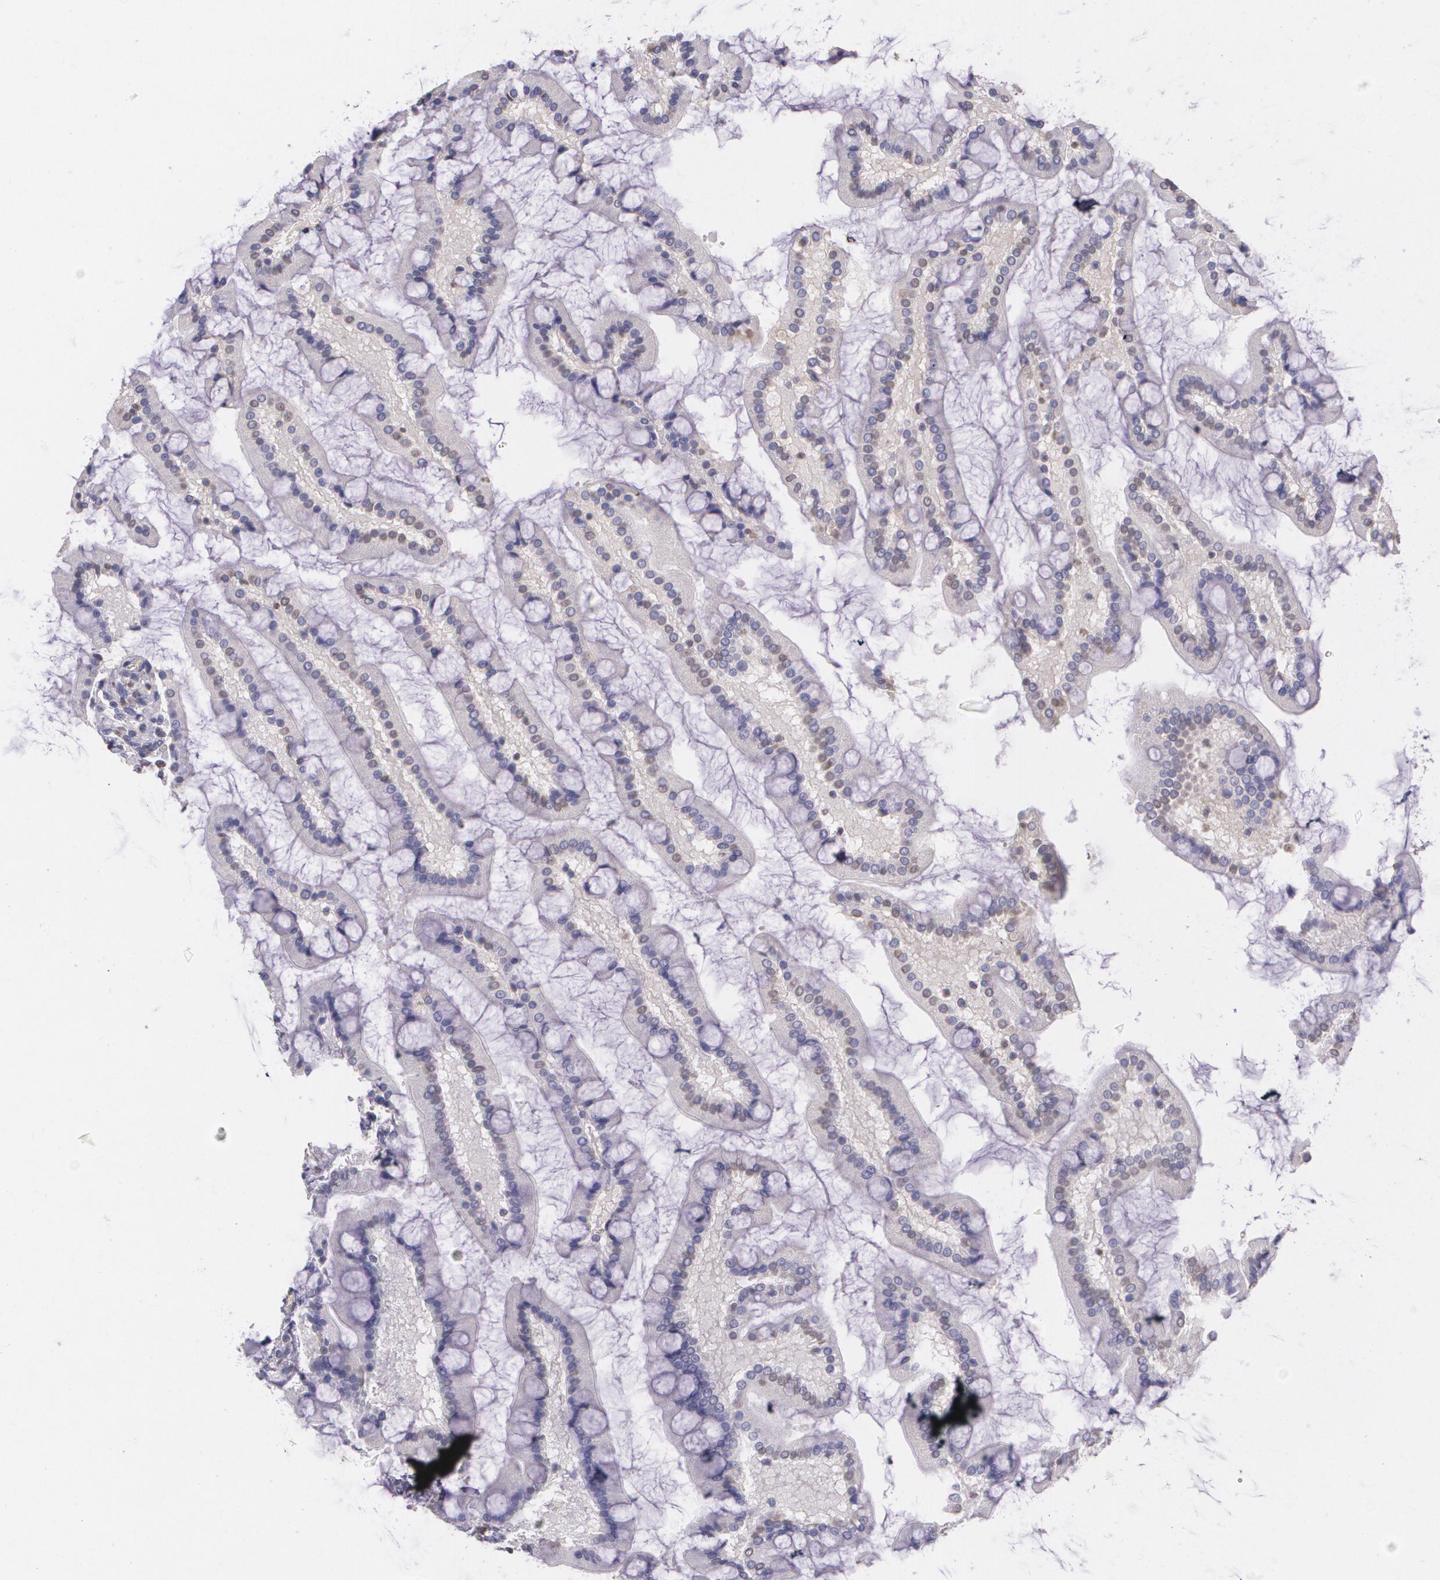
{"staining": {"intensity": "negative", "quantity": "none", "location": "none"}, "tissue": "small intestine", "cell_type": "Glandular cells", "image_type": "normal", "snomed": [{"axis": "morphology", "description": "Normal tissue, NOS"}, {"axis": "topography", "description": "Small intestine"}], "caption": "There is no significant positivity in glandular cells of small intestine.", "gene": "RTN1", "patient": {"sex": "male", "age": 41}}